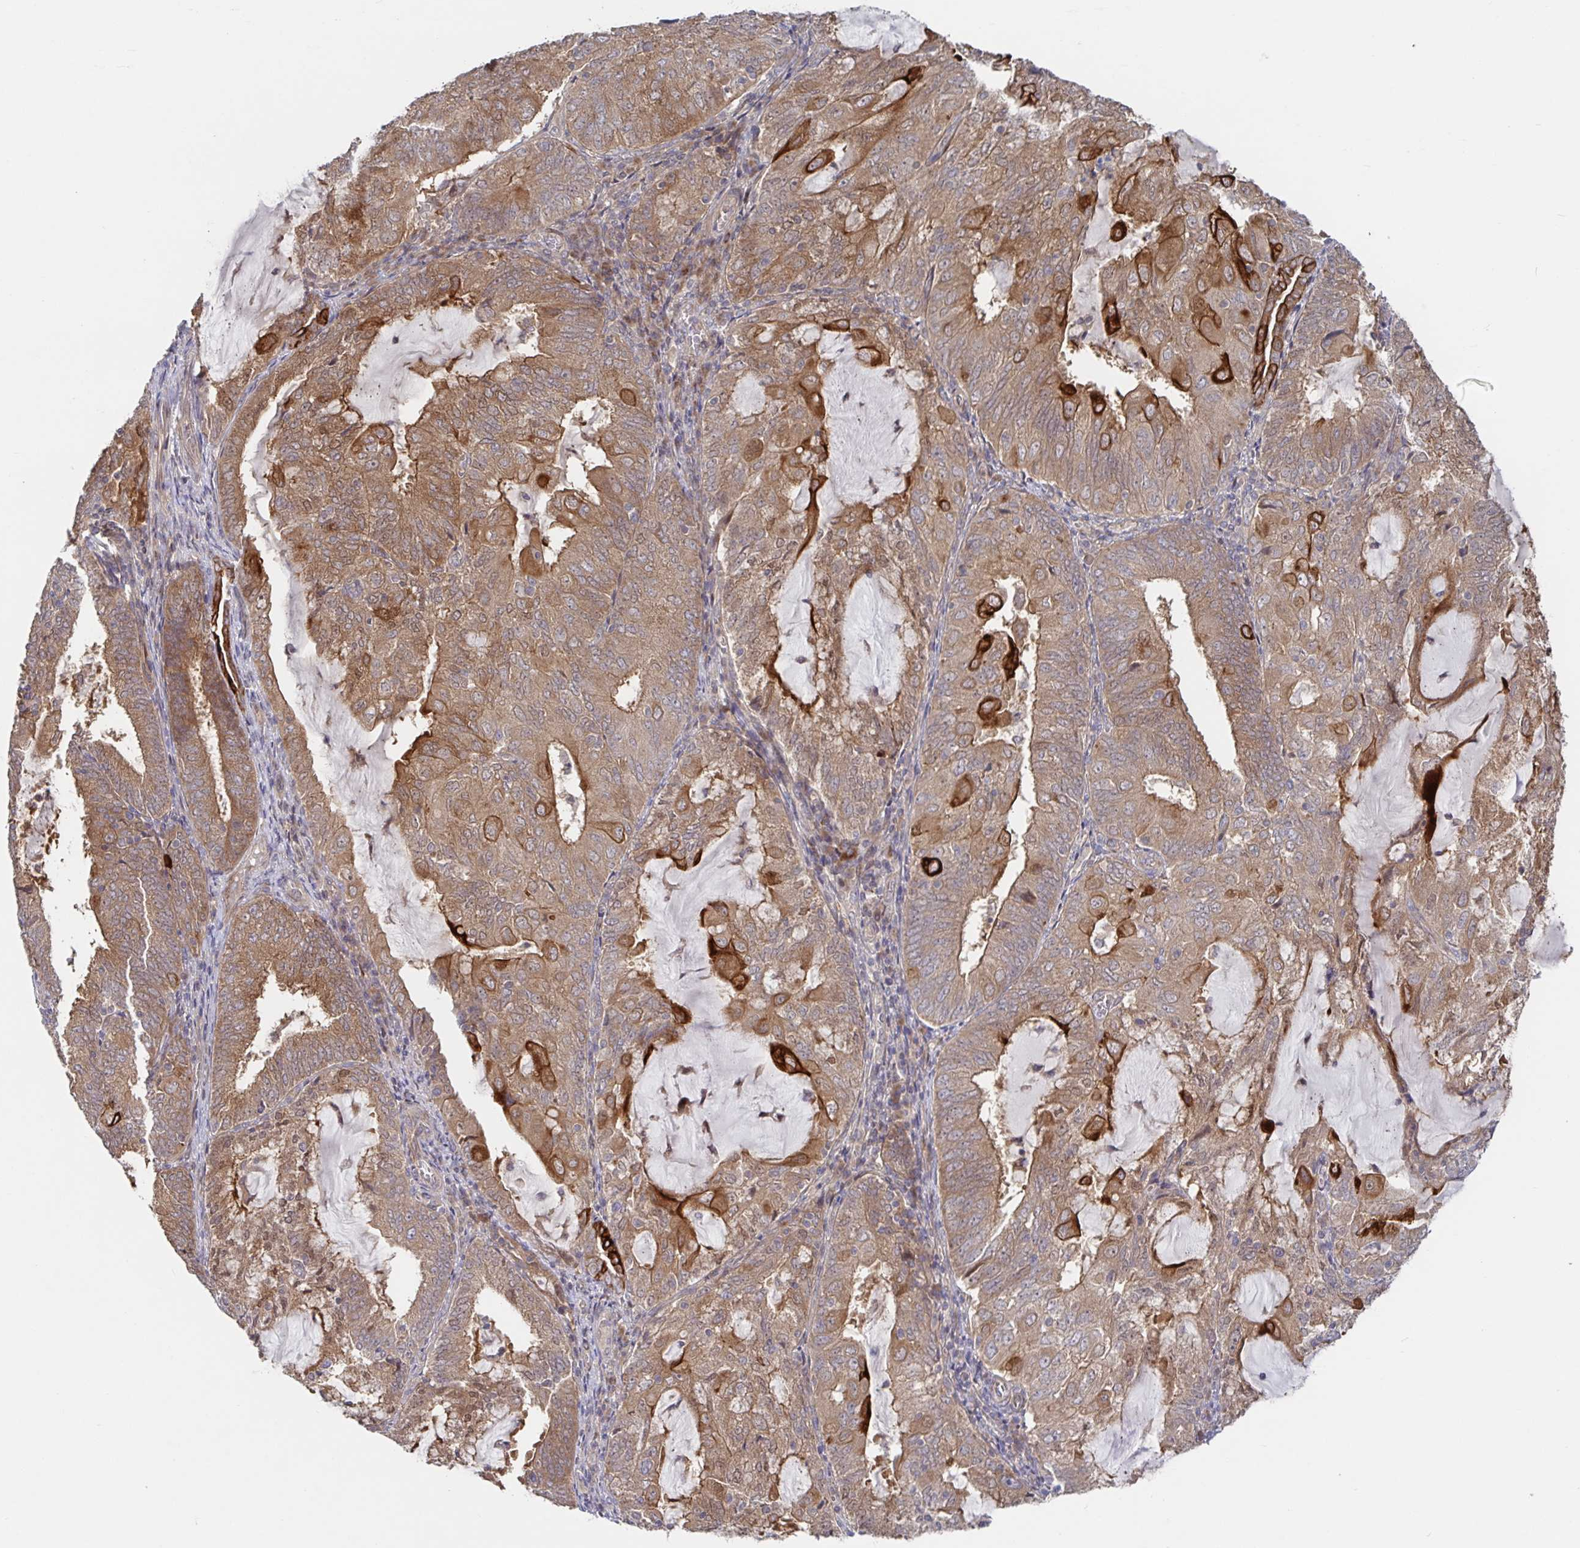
{"staining": {"intensity": "moderate", "quantity": ">75%", "location": "cytoplasmic/membranous"}, "tissue": "endometrial cancer", "cell_type": "Tumor cells", "image_type": "cancer", "snomed": [{"axis": "morphology", "description": "Adenocarcinoma, NOS"}, {"axis": "topography", "description": "Endometrium"}], "caption": "This is an image of IHC staining of endometrial adenocarcinoma, which shows moderate positivity in the cytoplasmic/membranous of tumor cells.", "gene": "AACS", "patient": {"sex": "female", "age": 81}}